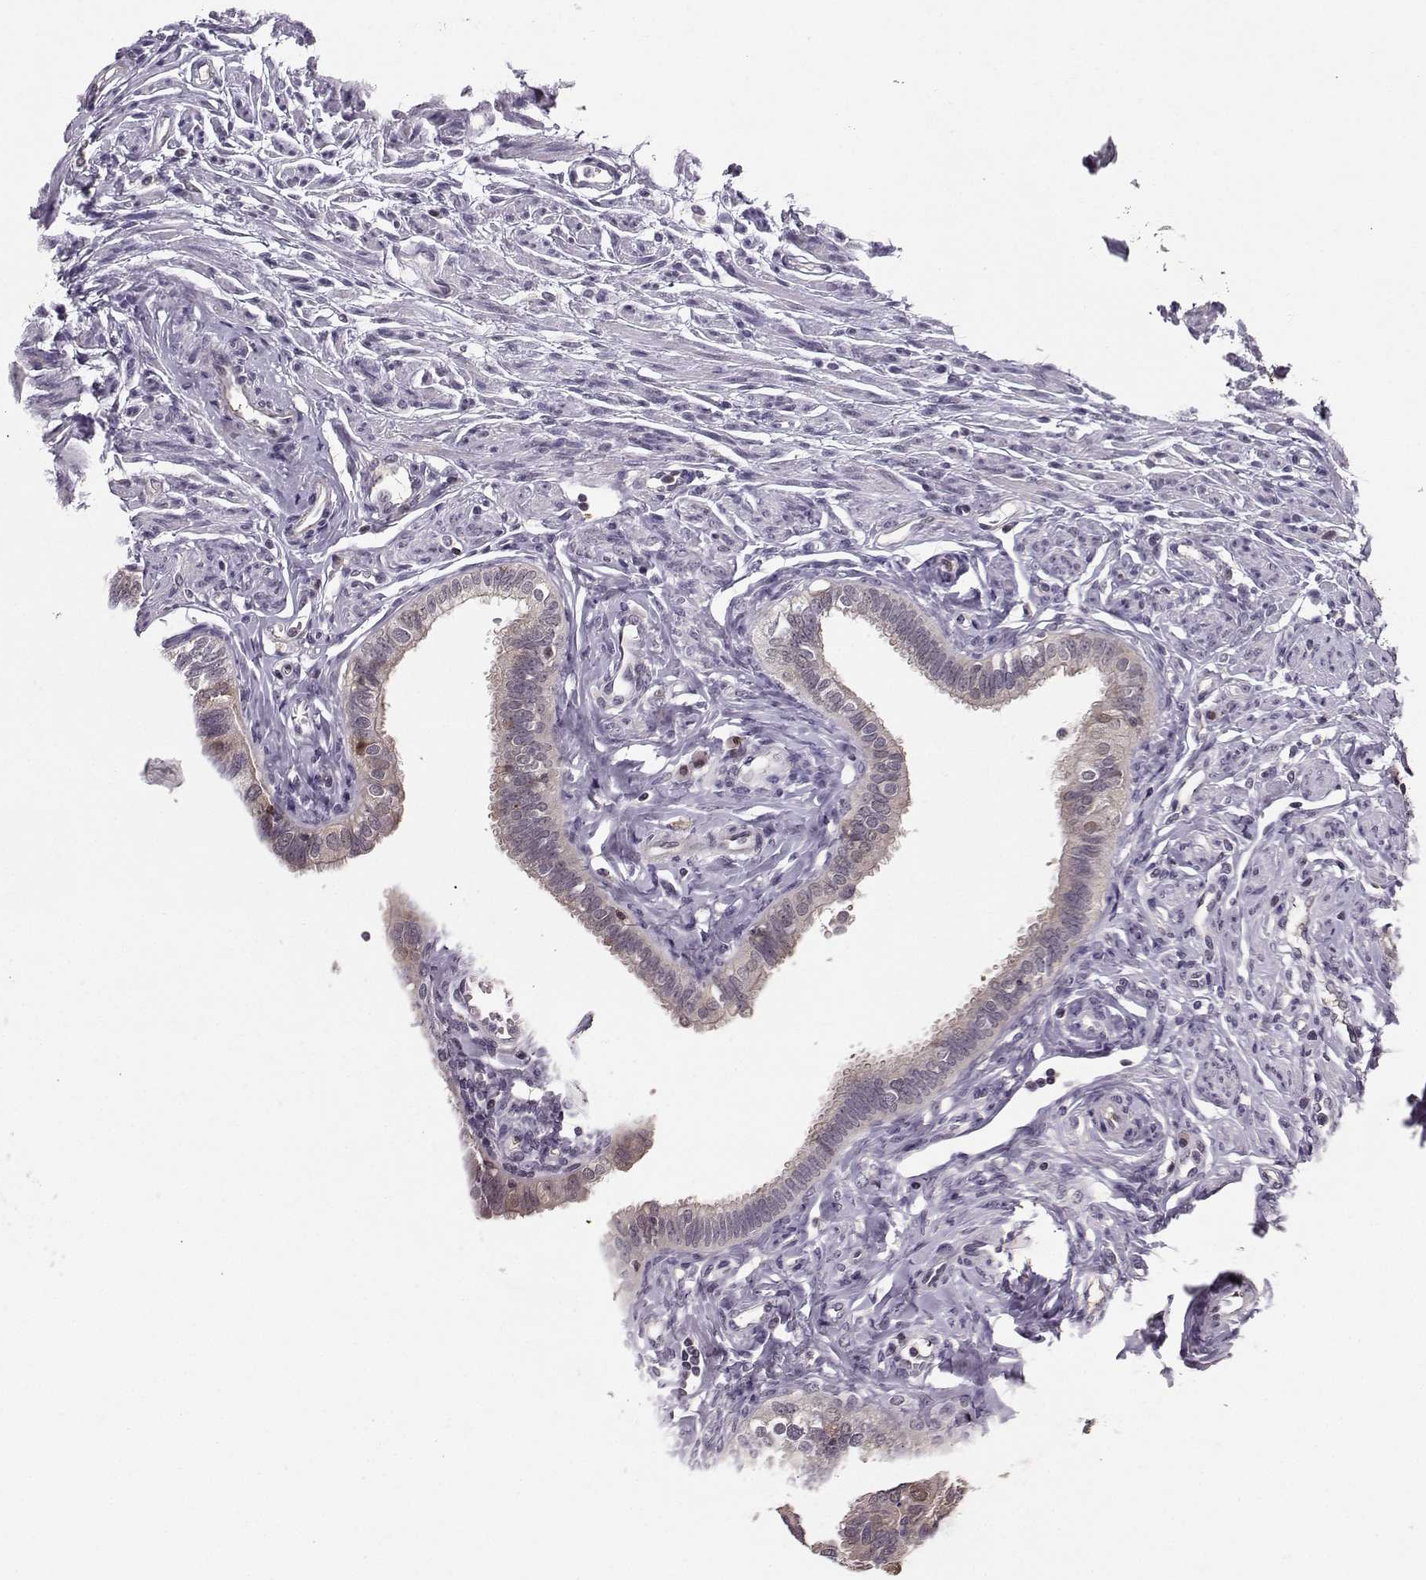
{"staining": {"intensity": "weak", "quantity": "25%-75%", "location": "cytoplasmic/membranous"}, "tissue": "fallopian tube", "cell_type": "Glandular cells", "image_type": "normal", "snomed": [{"axis": "morphology", "description": "Normal tissue, NOS"}, {"axis": "topography", "description": "Fallopian tube"}], "caption": "The micrograph exhibits a brown stain indicating the presence of a protein in the cytoplasmic/membranous of glandular cells in fallopian tube. (IHC, brightfield microscopy, high magnification).", "gene": "PKP2", "patient": {"sex": "female", "age": 54}}